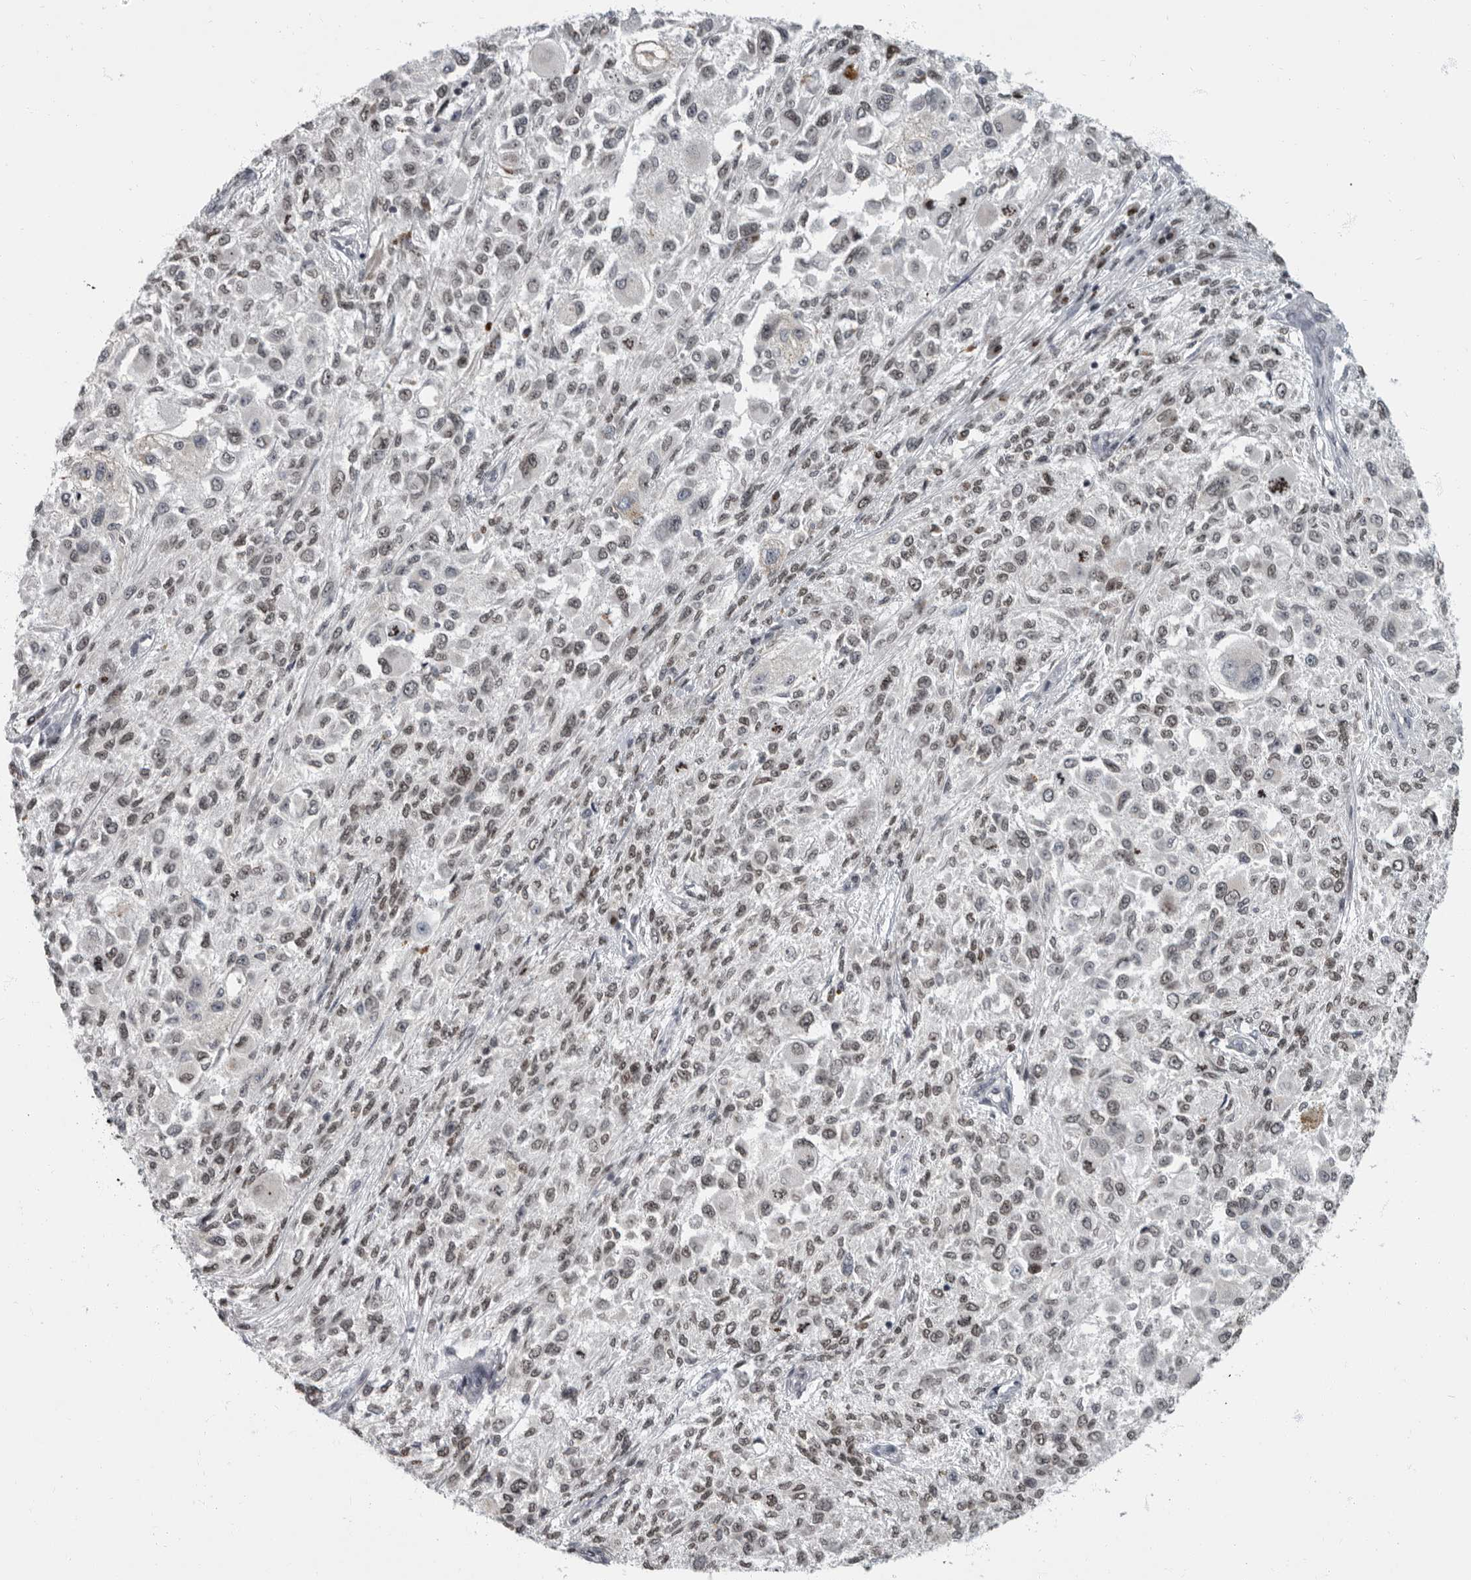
{"staining": {"intensity": "weak", "quantity": "25%-75%", "location": "nuclear"}, "tissue": "melanoma", "cell_type": "Tumor cells", "image_type": "cancer", "snomed": [{"axis": "morphology", "description": "Necrosis, NOS"}, {"axis": "morphology", "description": "Malignant melanoma, NOS"}, {"axis": "topography", "description": "Skin"}], "caption": "Immunohistochemical staining of melanoma exhibits low levels of weak nuclear expression in about 25%-75% of tumor cells. (DAB IHC with brightfield microscopy, high magnification).", "gene": "EVI5", "patient": {"sex": "female", "age": 87}}